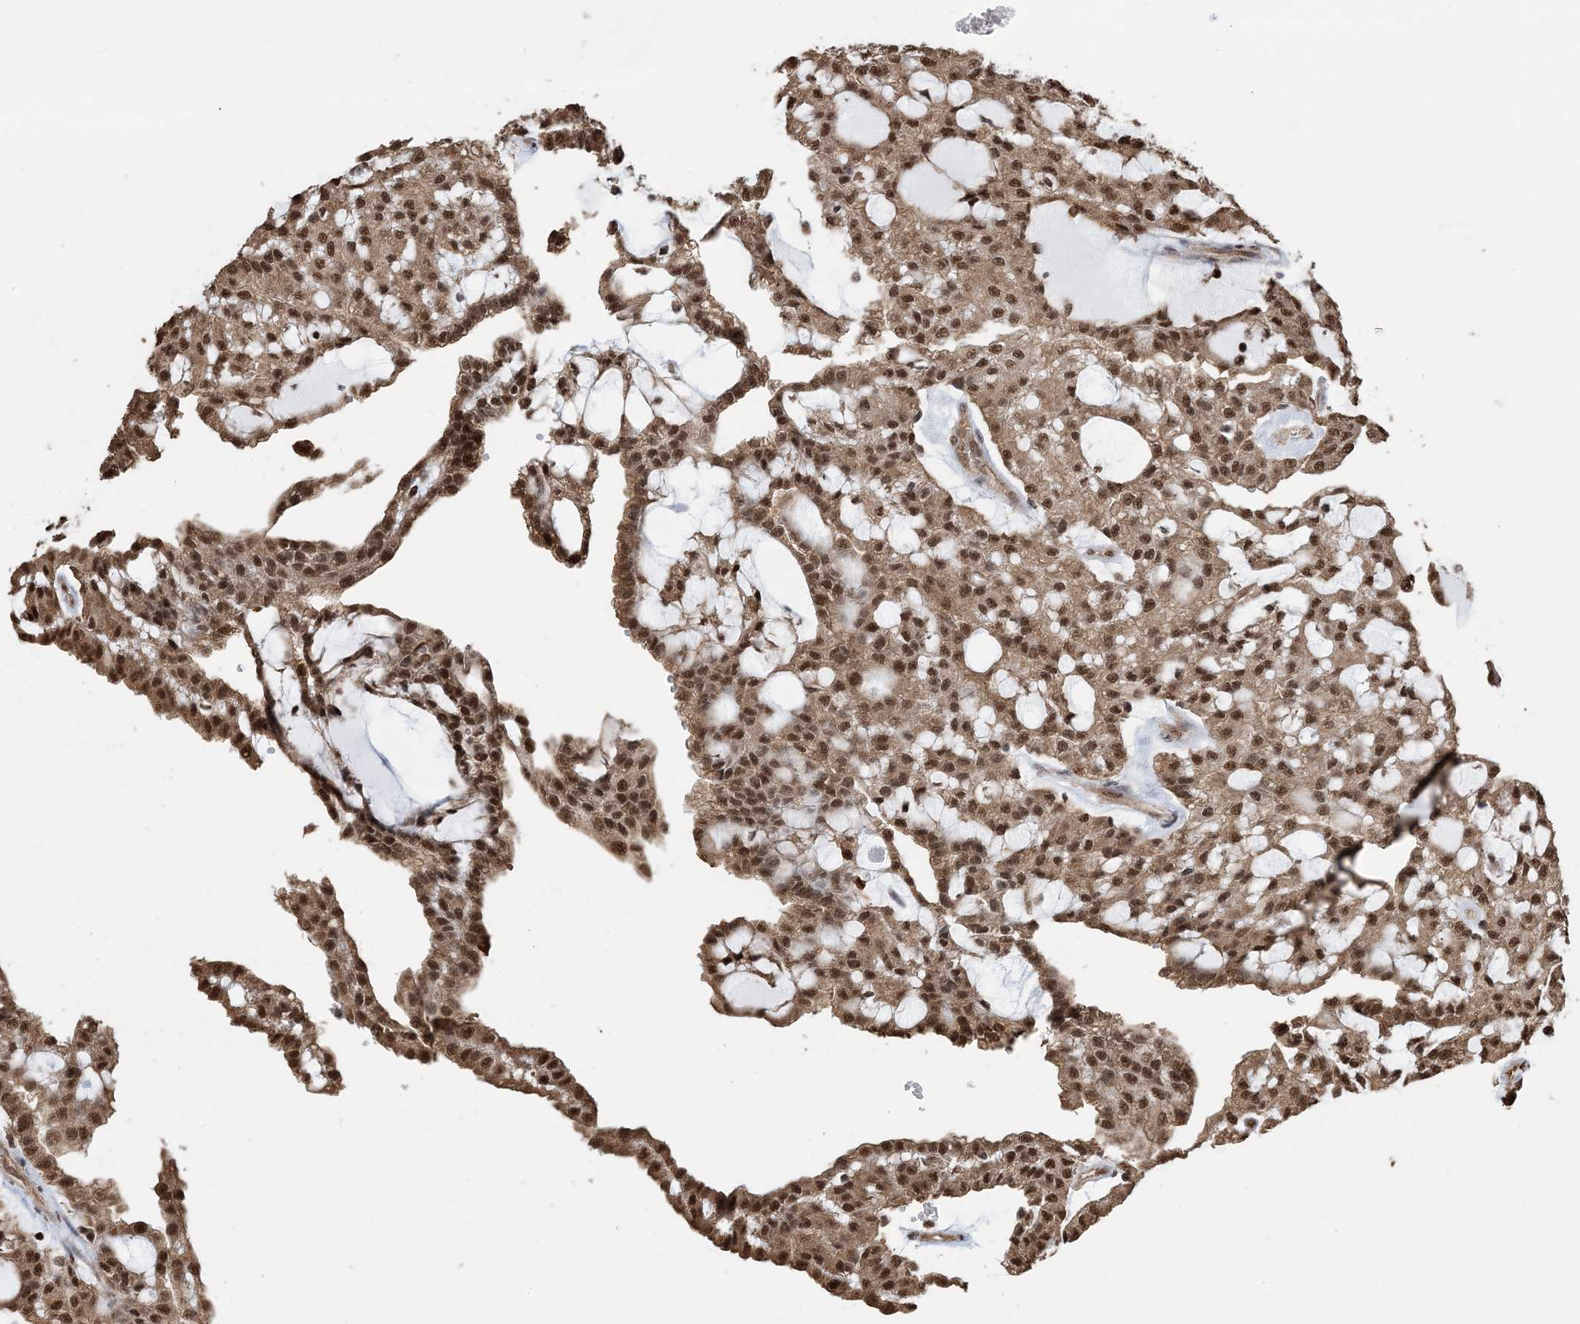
{"staining": {"intensity": "strong", "quantity": ">75%", "location": "cytoplasmic/membranous,nuclear"}, "tissue": "renal cancer", "cell_type": "Tumor cells", "image_type": "cancer", "snomed": [{"axis": "morphology", "description": "Adenocarcinoma, NOS"}, {"axis": "topography", "description": "Kidney"}], "caption": "A brown stain shows strong cytoplasmic/membranous and nuclear staining of a protein in adenocarcinoma (renal) tumor cells.", "gene": "HSPA1A", "patient": {"sex": "male", "age": 63}}